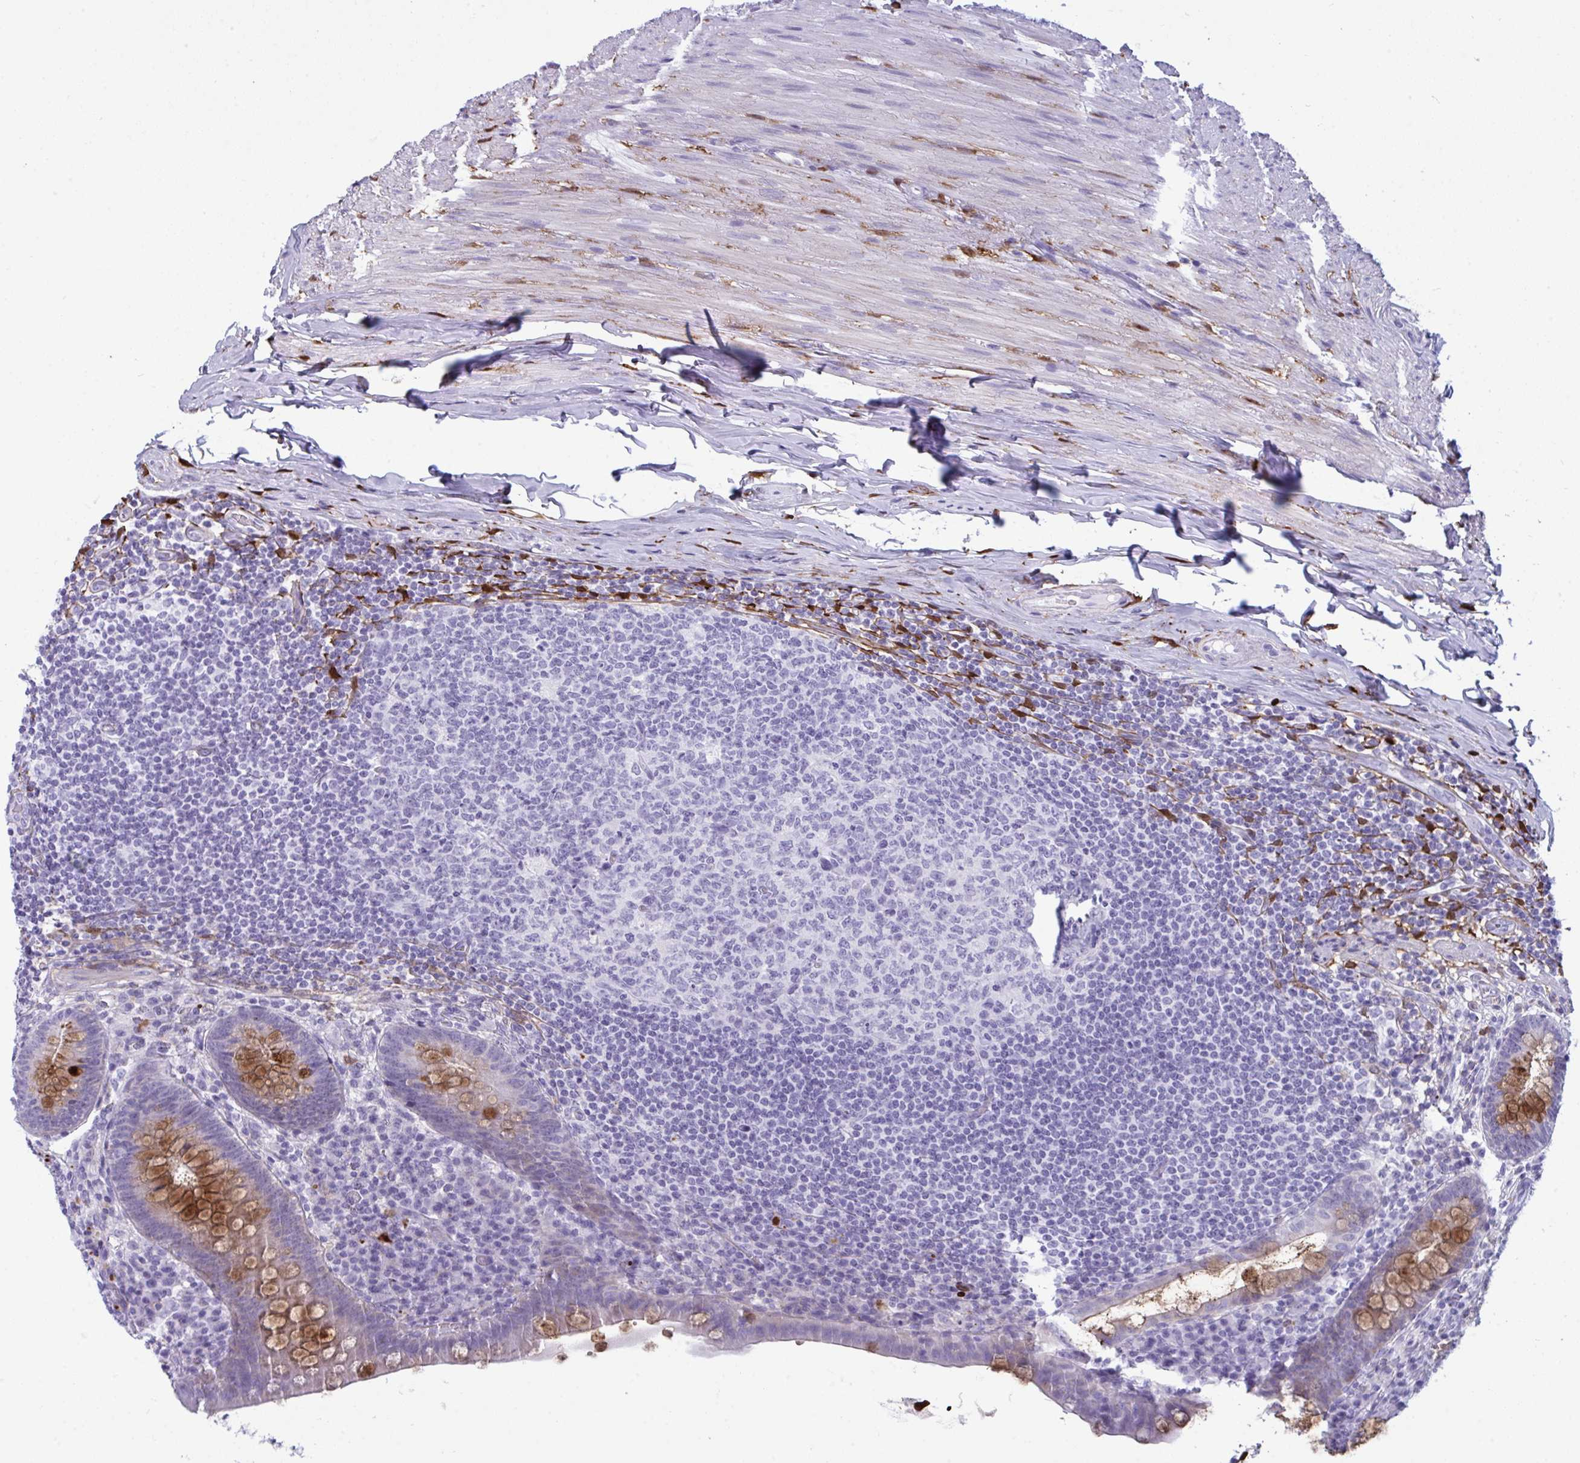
{"staining": {"intensity": "strong", "quantity": "<25%", "location": "cytoplasmic/membranous"}, "tissue": "appendix", "cell_type": "Glandular cells", "image_type": "normal", "snomed": [{"axis": "morphology", "description": "Normal tissue, NOS"}, {"axis": "topography", "description": "Appendix"}], "caption": "Immunohistochemistry micrograph of benign appendix: appendix stained using immunohistochemistry (IHC) displays medium levels of strong protein expression localized specifically in the cytoplasmic/membranous of glandular cells, appearing as a cytoplasmic/membranous brown color.", "gene": "ARHGAP42", "patient": {"sex": "male", "age": 71}}